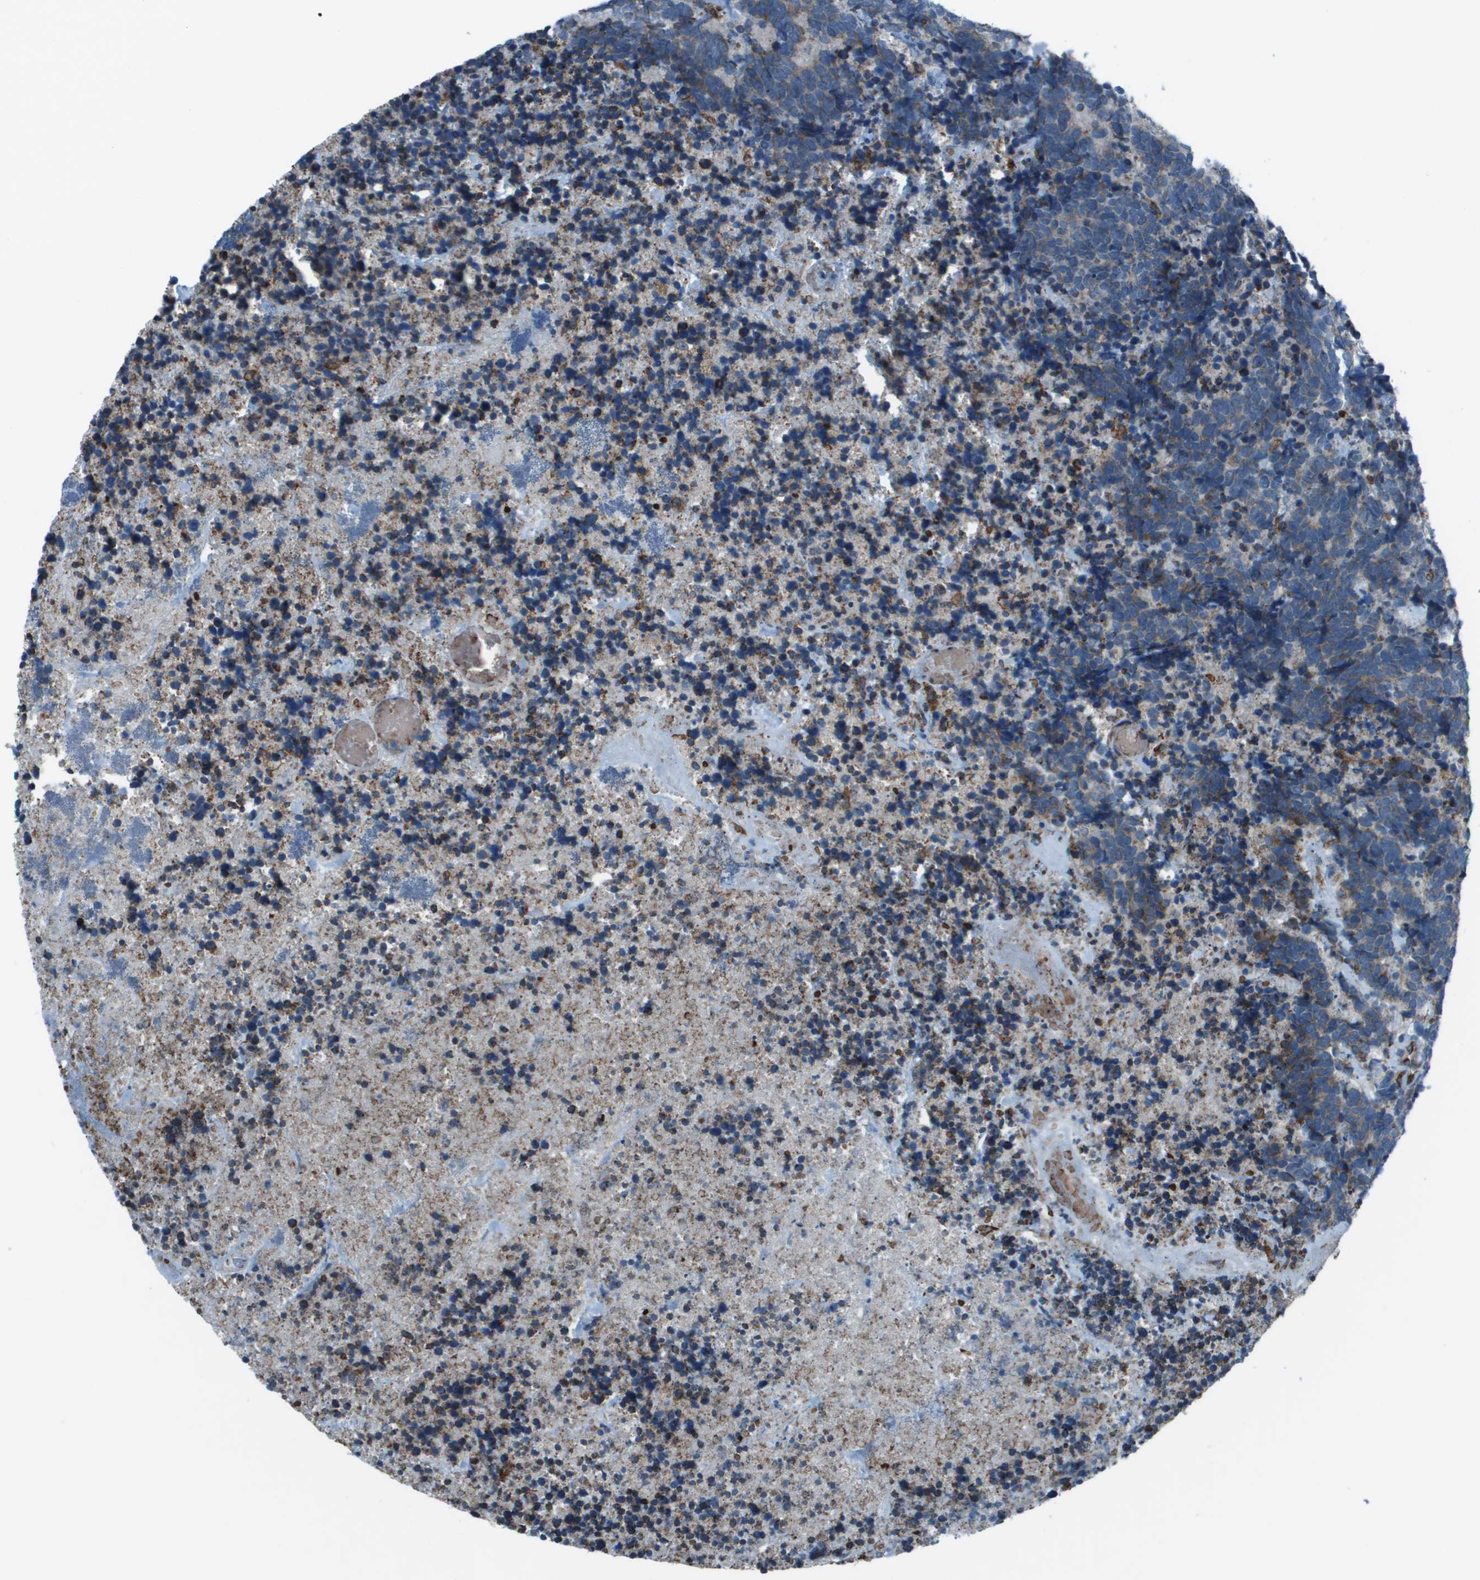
{"staining": {"intensity": "moderate", "quantity": "<25%", "location": "cytoplasmic/membranous"}, "tissue": "carcinoid", "cell_type": "Tumor cells", "image_type": "cancer", "snomed": [{"axis": "morphology", "description": "Carcinoma, NOS"}, {"axis": "morphology", "description": "Carcinoid, malignant, NOS"}, {"axis": "topography", "description": "Urinary bladder"}], "caption": "Carcinoma stained with a brown dye exhibits moderate cytoplasmic/membranous positive expression in about <25% of tumor cells.", "gene": "UTS2", "patient": {"sex": "male", "age": 57}}